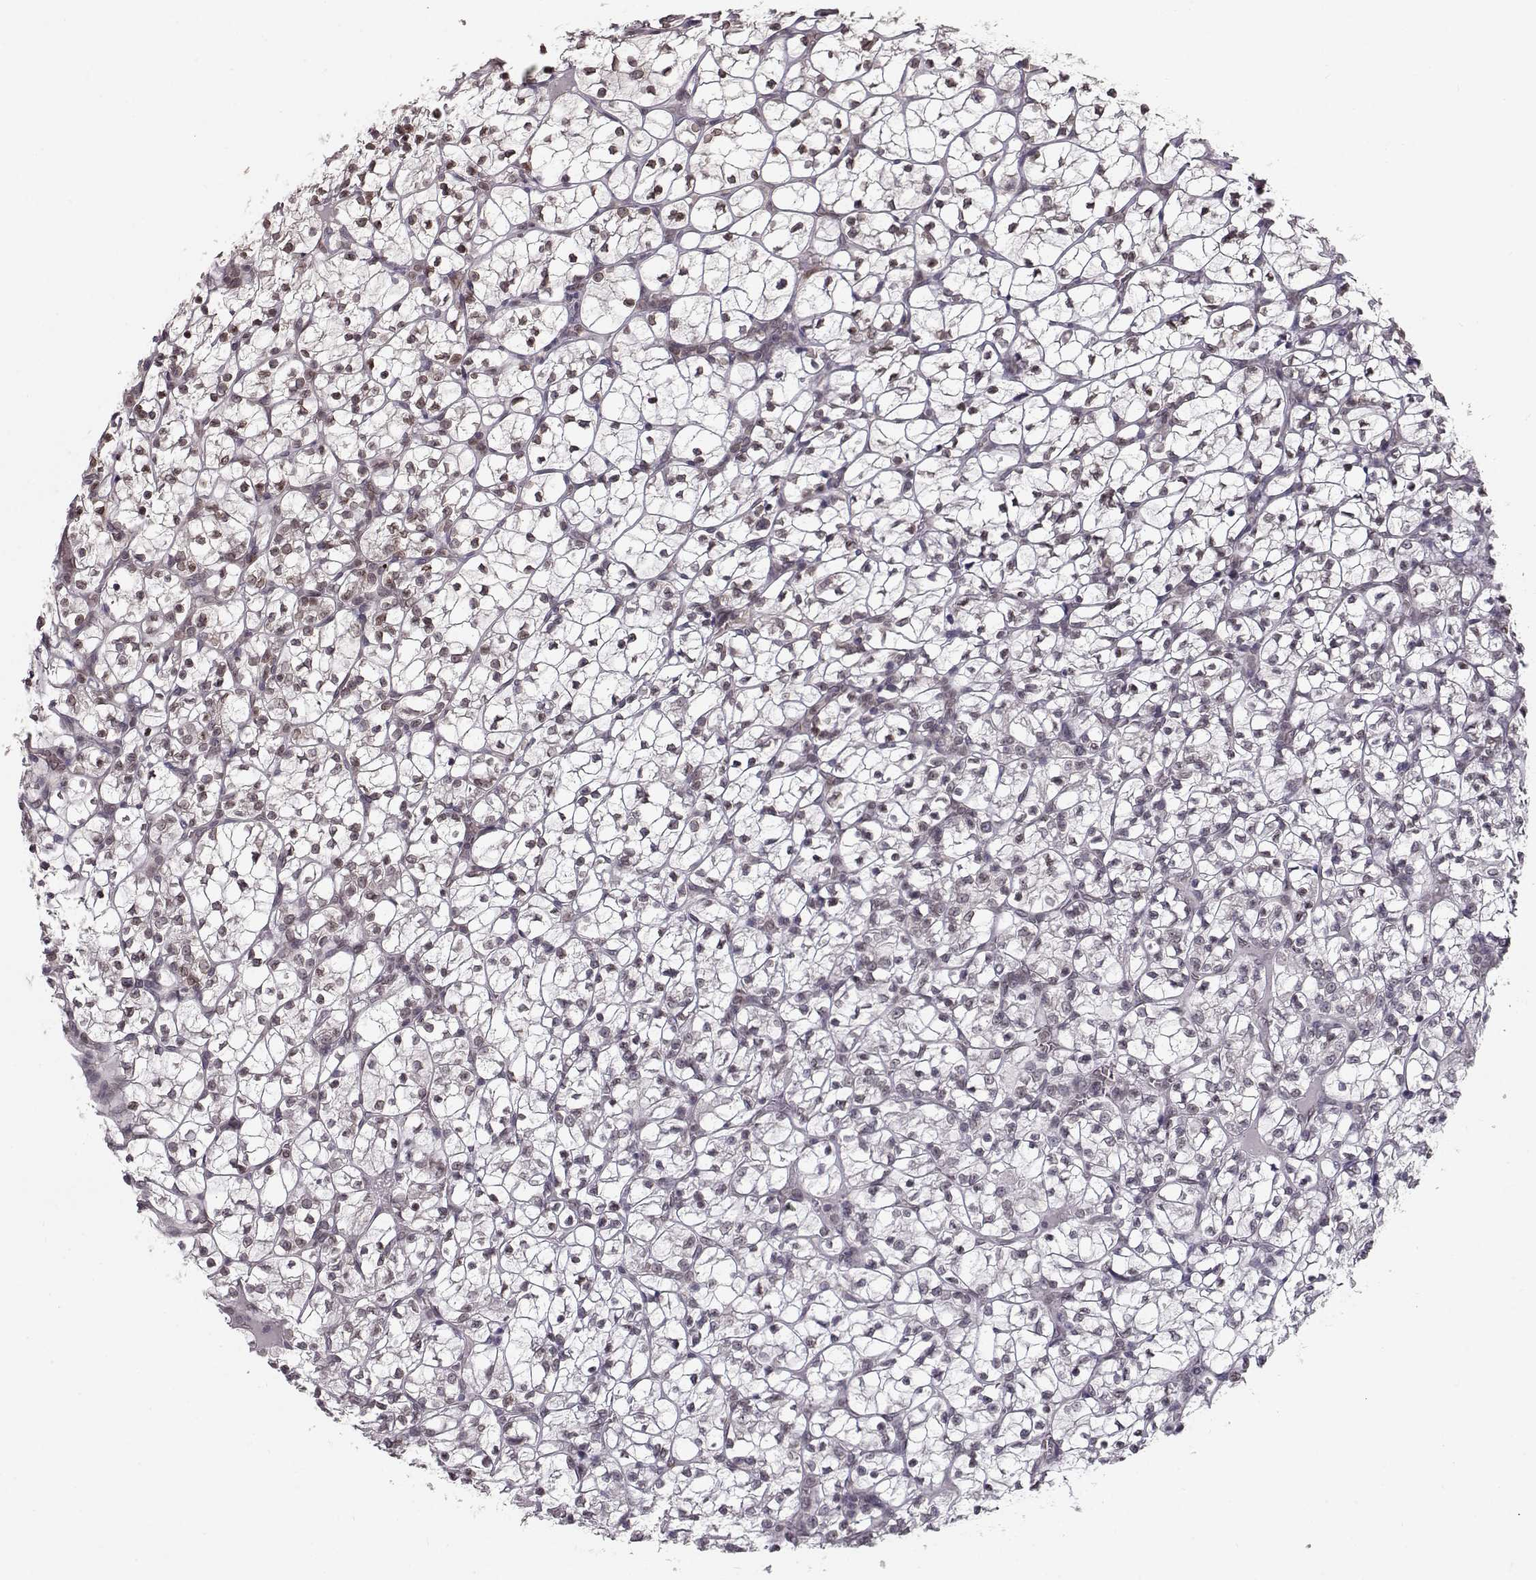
{"staining": {"intensity": "negative", "quantity": "none", "location": "none"}, "tissue": "renal cancer", "cell_type": "Tumor cells", "image_type": "cancer", "snomed": [{"axis": "morphology", "description": "Adenocarcinoma, NOS"}, {"axis": "topography", "description": "Kidney"}], "caption": "Renal cancer stained for a protein using immunohistochemistry (IHC) reveals no expression tumor cells.", "gene": "NUP37", "patient": {"sex": "female", "age": 89}}